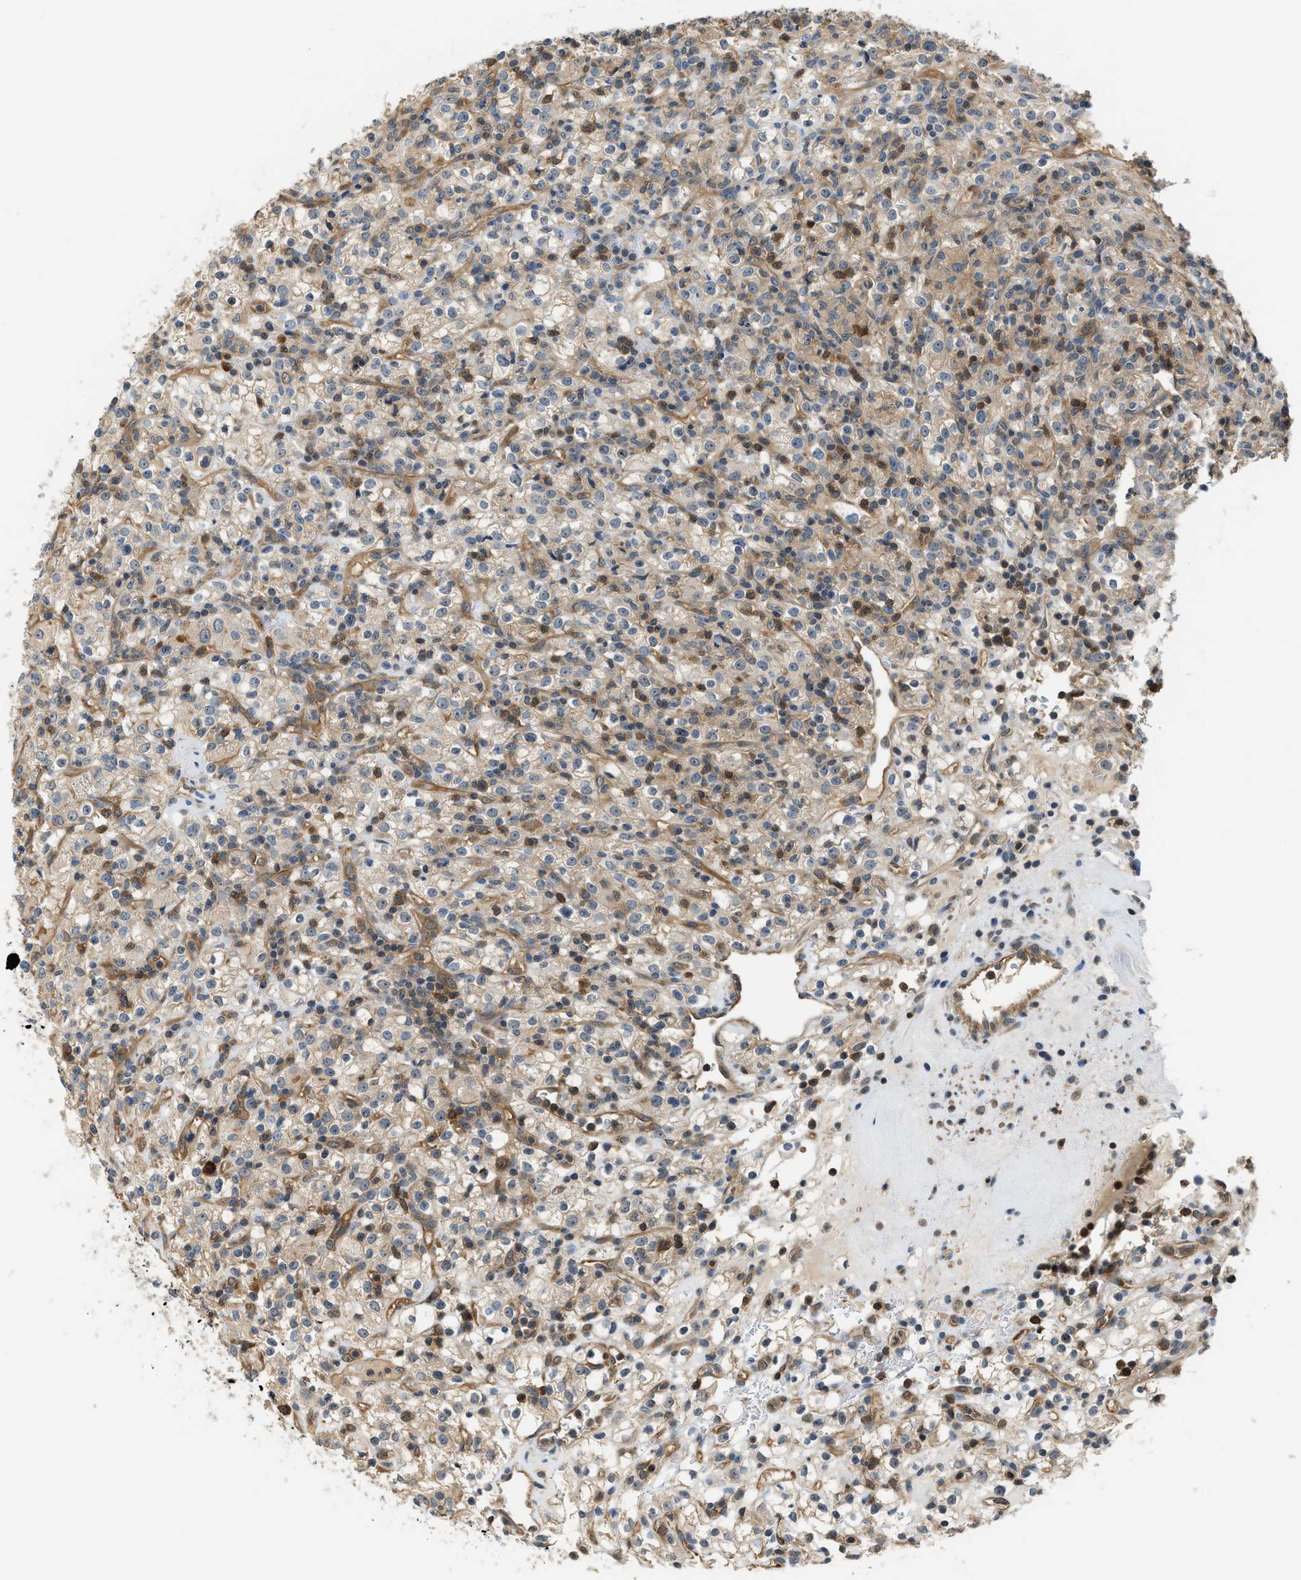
{"staining": {"intensity": "moderate", "quantity": ">75%", "location": "cytoplasmic/membranous"}, "tissue": "renal cancer", "cell_type": "Tumor cells", "image_type": "cancer", "snomed": [{"axis": "morphology", "description": "Normal tissue, NOS"}, {"axis": "morphology", "description": "Adenocarcinoma, NOS"}, {"axis": "topography", "description": "Kidney"}], "caption": "Moderate cytoplasmic/membranous staining for a protein is appreciated in approximately >75% of tumor cells of renal adenocarcinoma using IHC.", "gene": "CBLB", "patient": {"sex": "female", "age": 72}}